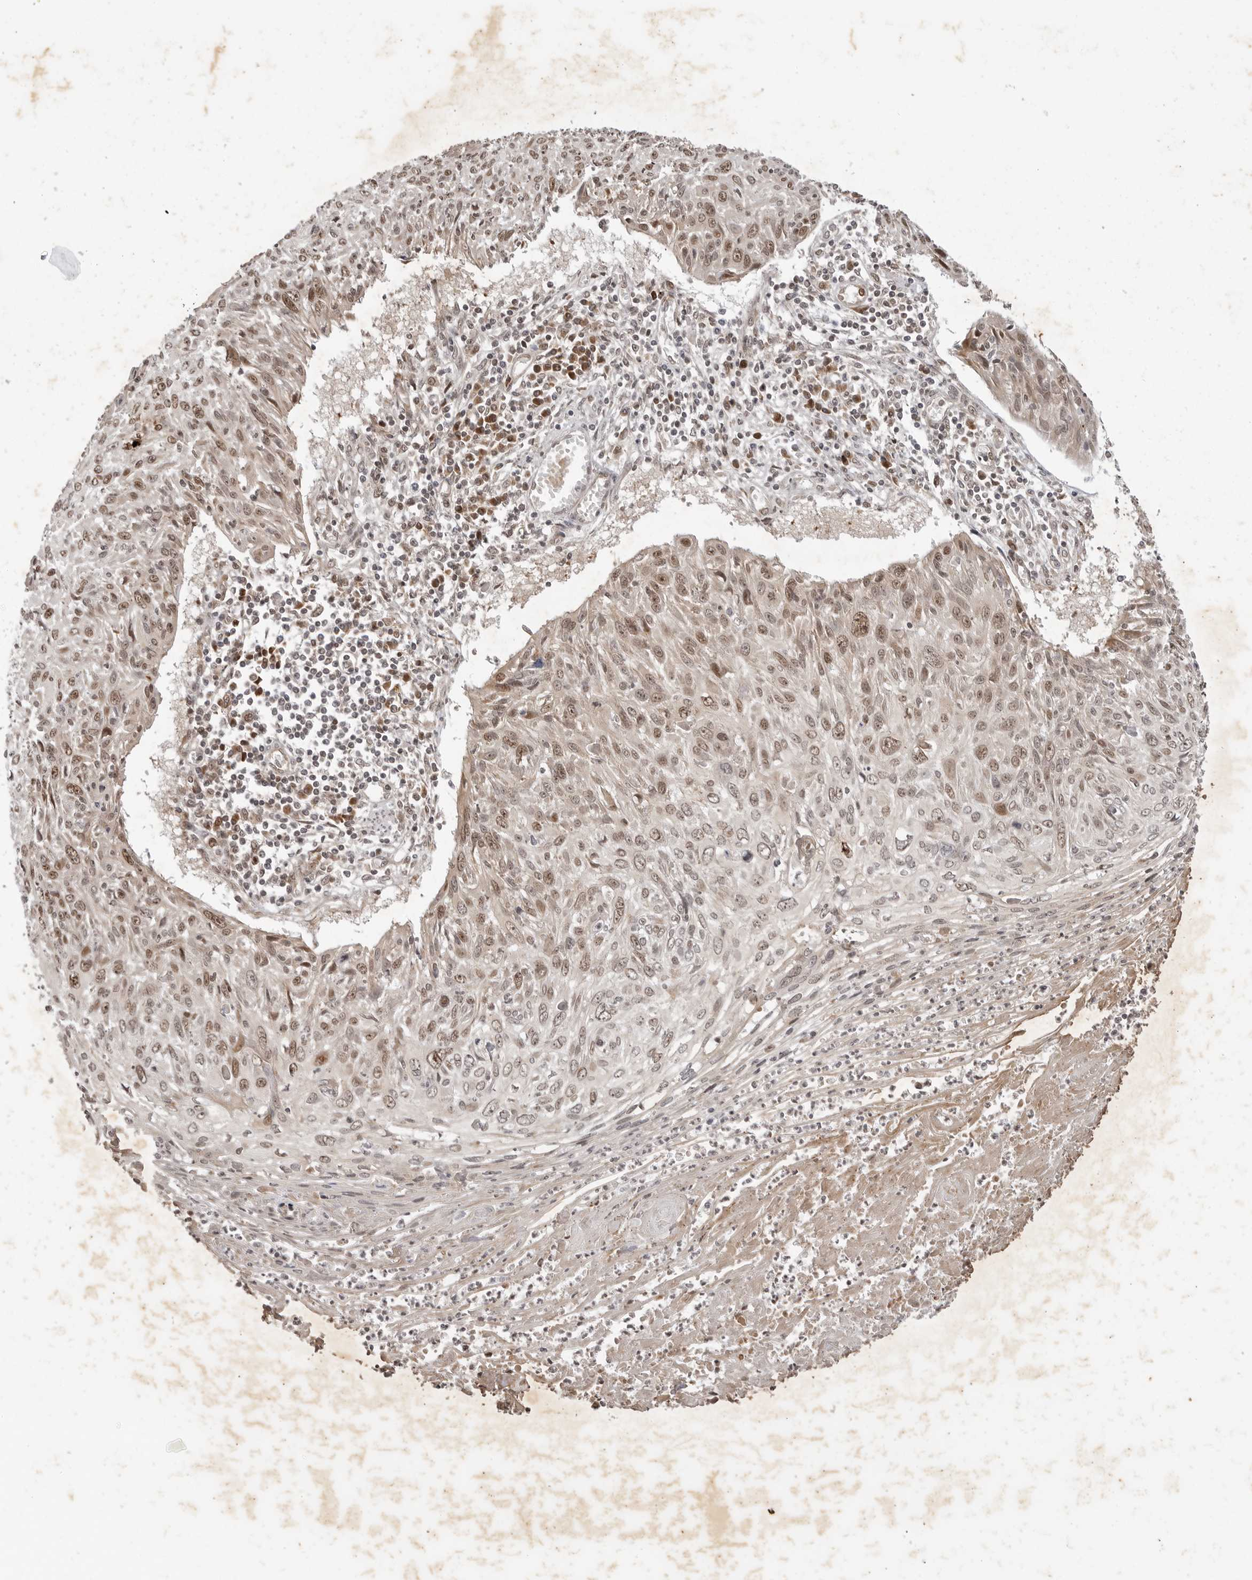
{"staining": {"intensity": "moderate", "quantity": ">75%", "location": "nuclear"}, "tissue": "cervical cancer", "cell_type": "Tumor cells", "image_type": "cancer", "snomed": [{"axis": "morphology", "description": "Squamous cell carcinoma, NOS"}, {"axis": "topography", "description": "Cervix"}], "caption": "Moderate nuclear protein expression is appreciated in about >75% of tumor cells in cervical squamous cell carcinoma.", "gene": "TIPRL", "patient": {"sex": "female", "age": 51}}